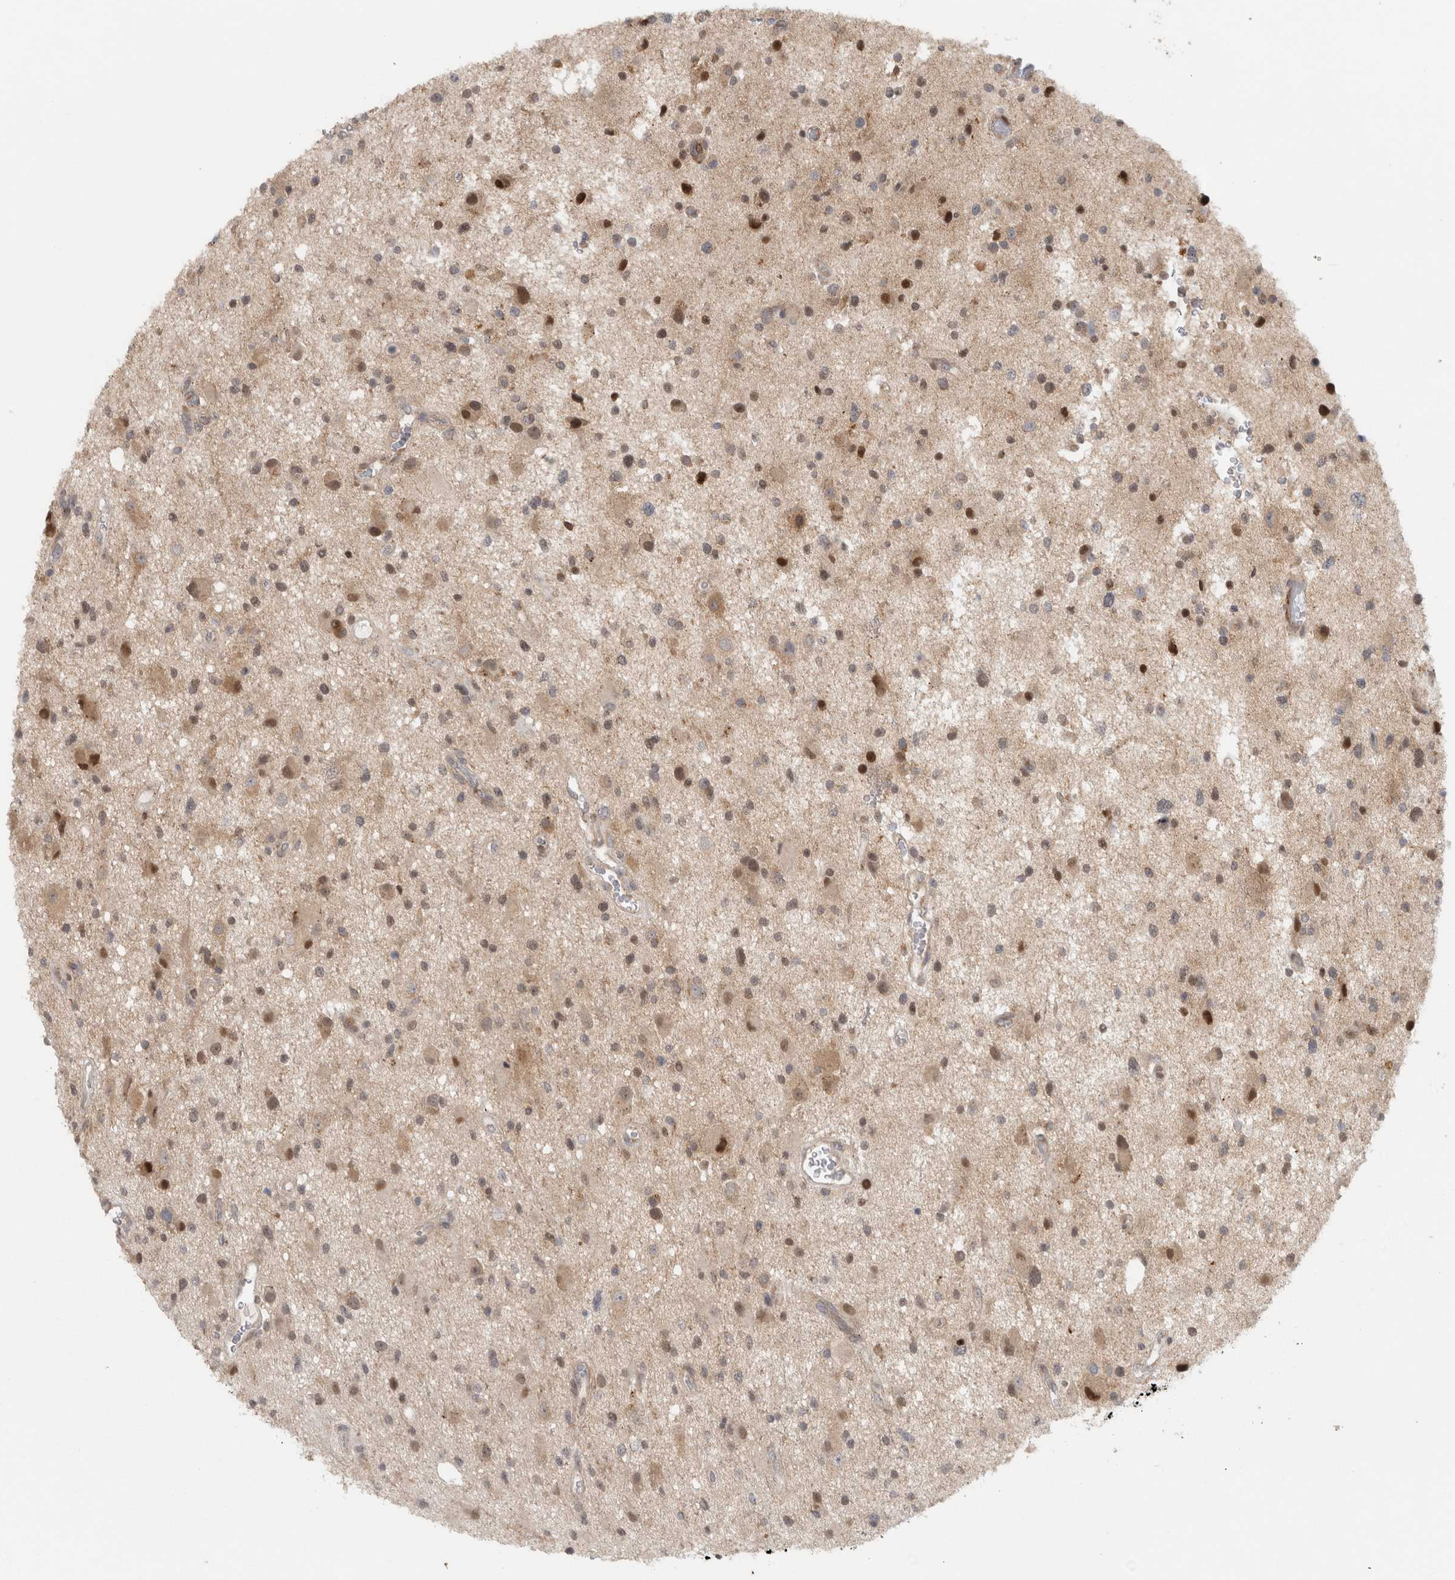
{"staining": {"intensity": "strong", "quantity": "<25%", "location": "nuclear"}, "tissue": "glioma", "cell_type": "Tumor cells", "image_type": "cancer", "snomed": [{"axis": "morphology", "description": "Glioma, malignant, High grade"}, {"axis": "topography", "description": "Brain"}], "caption": "High-grade glioma (malignant) tissue reveals strong nuclear staining in about <25% of tumor cells, visualized by immunohistochemistry. (Stains: DAB (3,3'-diaminobenzidine) in brown, nuclei in blue, Microscopy: brightfield microscopy at high magnification).", "gene": "KDM8", "patient": {"sex": "male", "age": 33}}